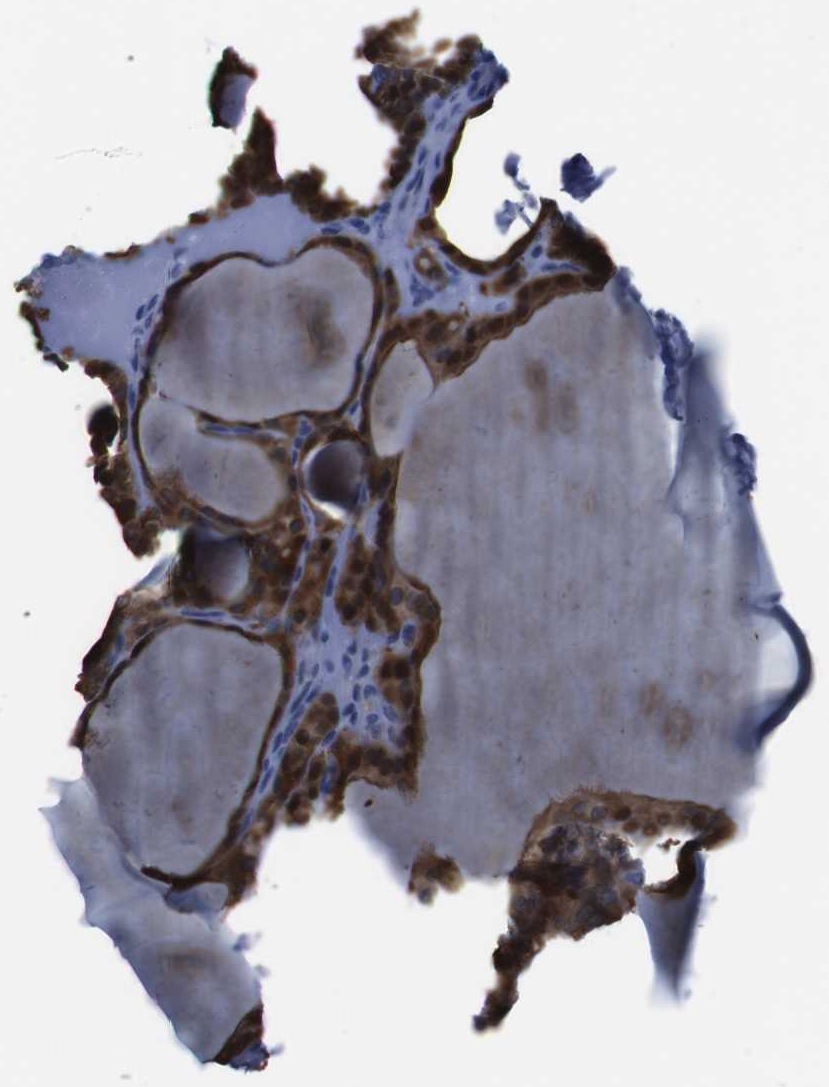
{"staining": {"intensity": "moderate", "quantity": ">75%", "location": "cytoplasmic/membranous"}, "tissue": "thyroid gland", "cell_type": "Glandular cells", "image_type": "normal", "snomed": [{"axis": "morphology", "description": "Normal tissue, NOS"}, {"axis": "topography", "description": "Thyroid gland"}], "caption": "IHC (DAB (3,3'-diaminobenzidine)) staining of normal human thyroid gland displays moderate cytoplasmic/membranous protein staining in approximately >75% of glandular cells.", "gene": "SEMA4B", "patient": {"sex": "female", "age": 28}}